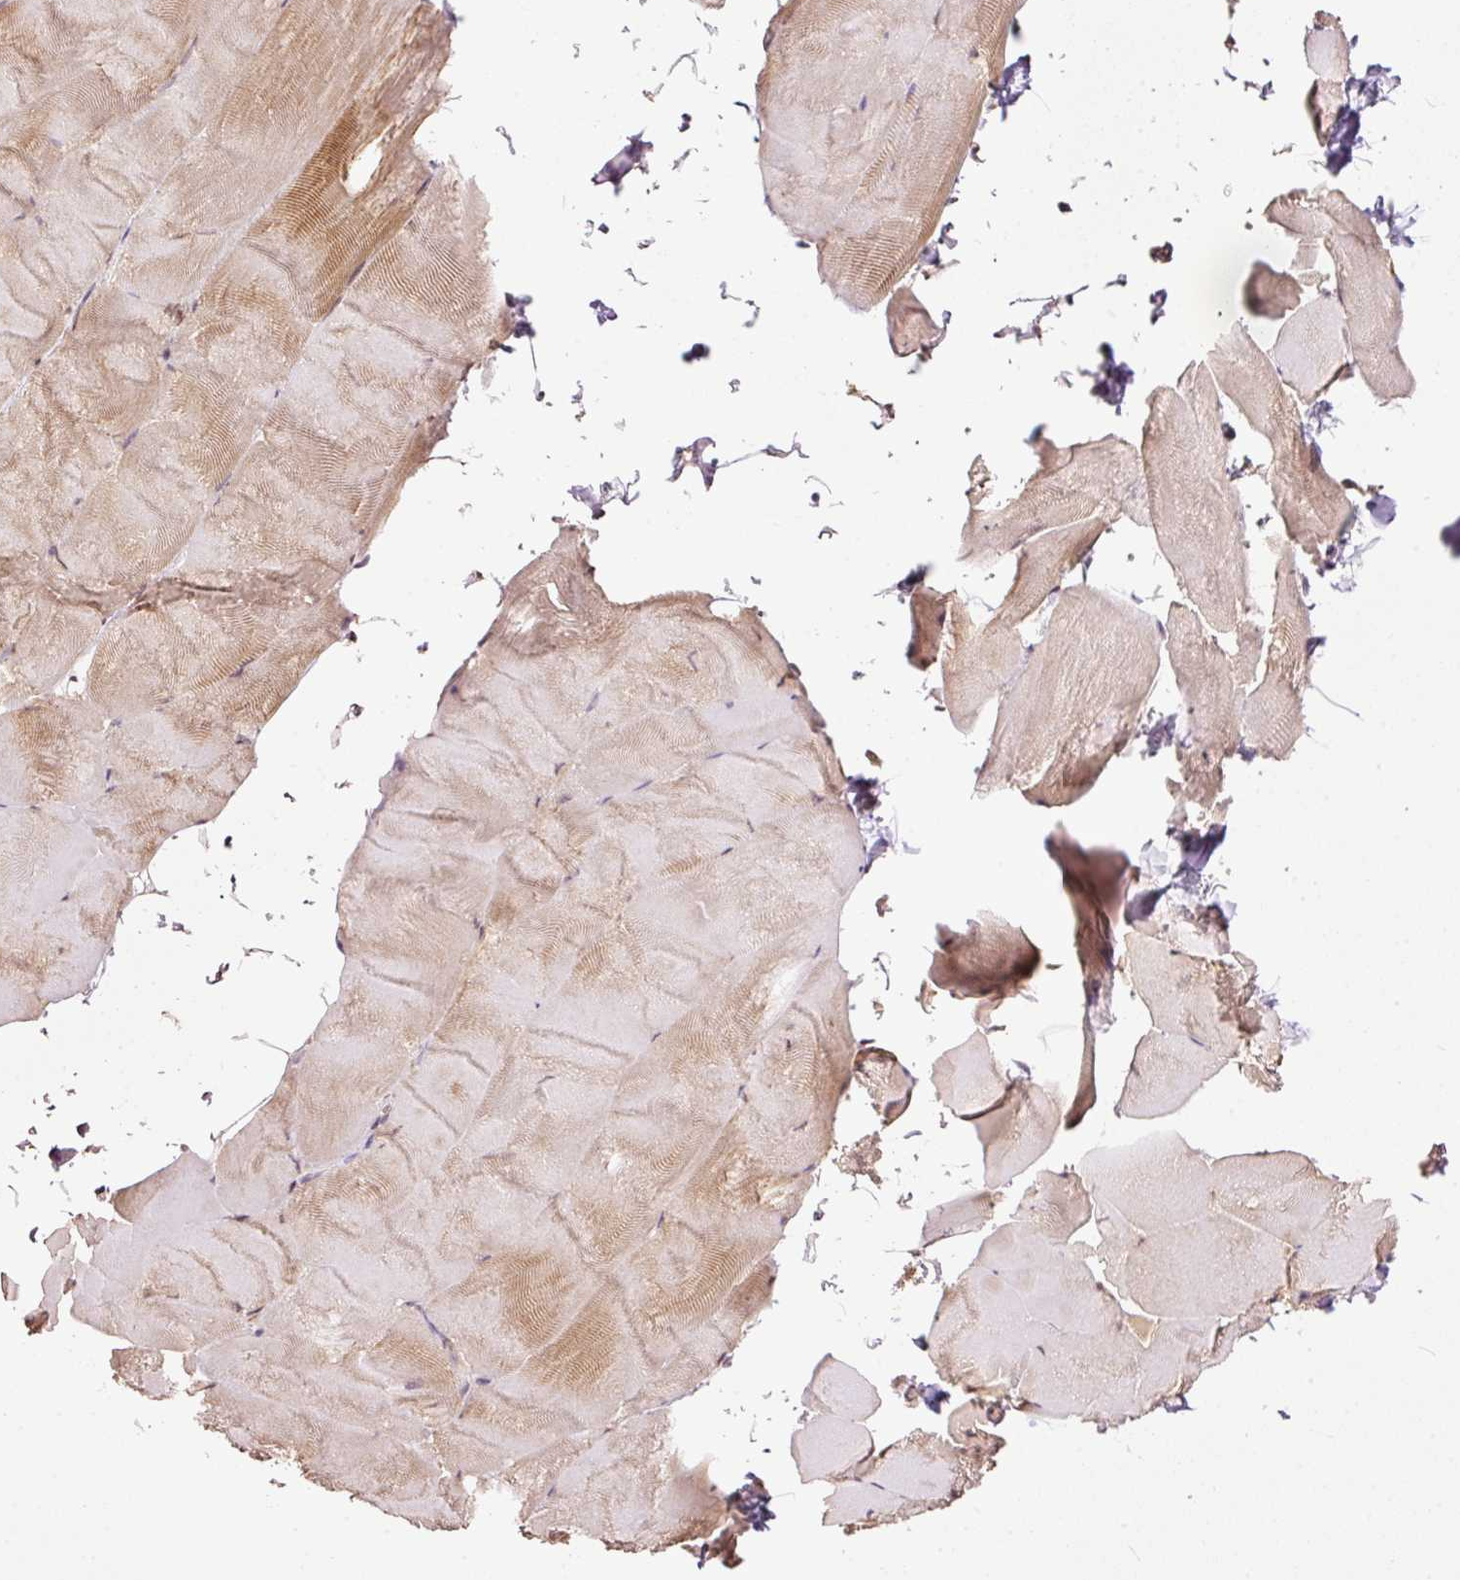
{"staining": {"intensity": "moderate", "quantity": "<25%", "location": "cytoplasmic/membranous"}, "tissue": "skeletal muscle", "cell_type": "Myocytes", "image_type": "normal", "snomed": [{"axis": "morphology", "description": "Normal tissue, NOS"}, {"axis": "topography", "description": "Skeletal muscle"}], "caption": "Myocytes demonstrate moderate cytoplasmic/membranous positivity in about <25% of cells in benign skeletal muscle.", "gene": "FCRL4", "patient": {"sex": "female", "age": 64}}